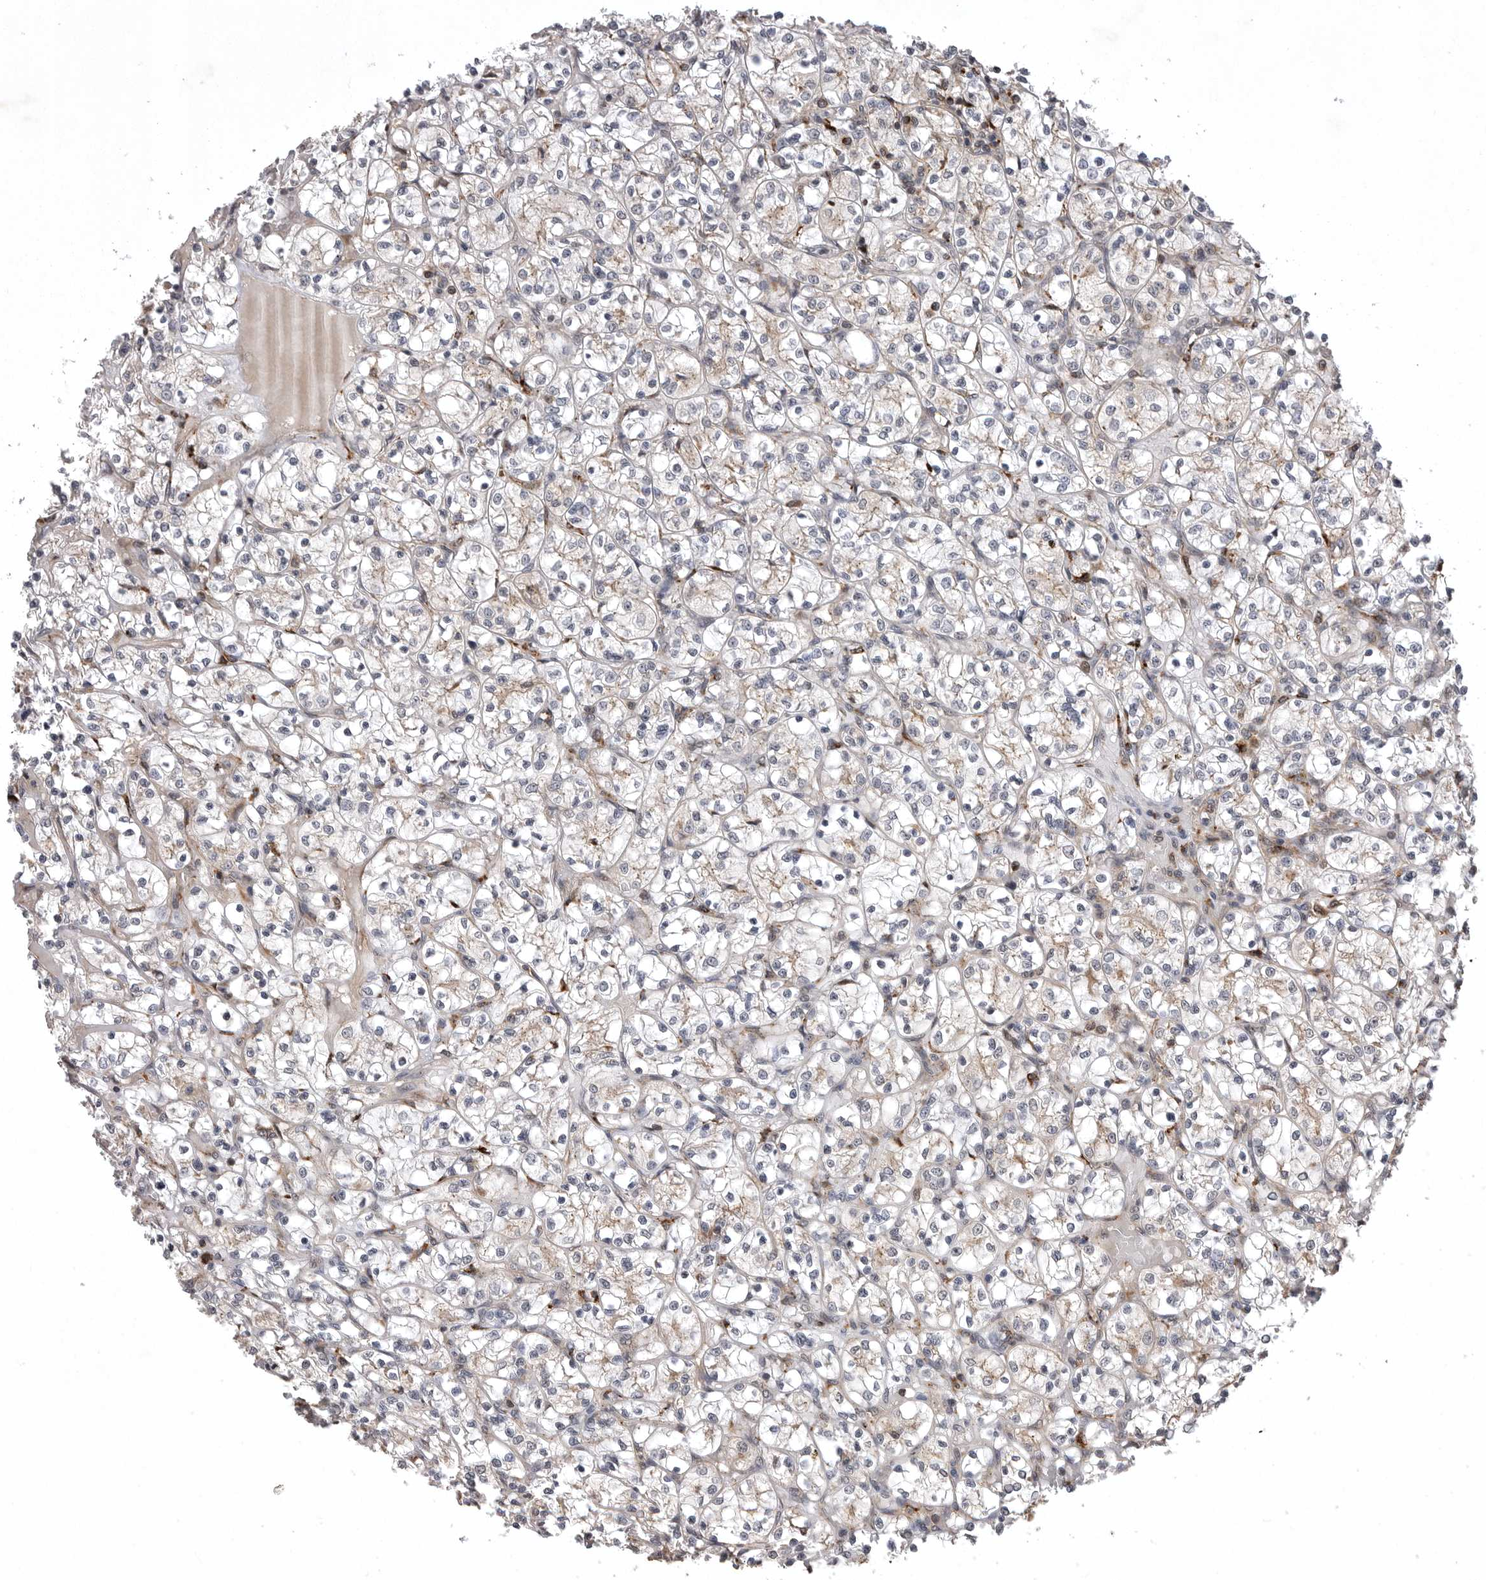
{"staining": {"intensity": "negative", "quantity": "none", "location": "none"}, "tissue": "renal cancer", "cell_type": "Tumor cells", "image_type": "cancer", "snomed": [{"axis": "morphology", "description": "Adenocarcinoma, NOS"}, {"axis": "topography", "description": "Kidney"}], "caption": "Tumor cells are negative for protein expression in human renal cancer.", "gene": "AOAH", "patient": {"sex": "female", "age": 69}}